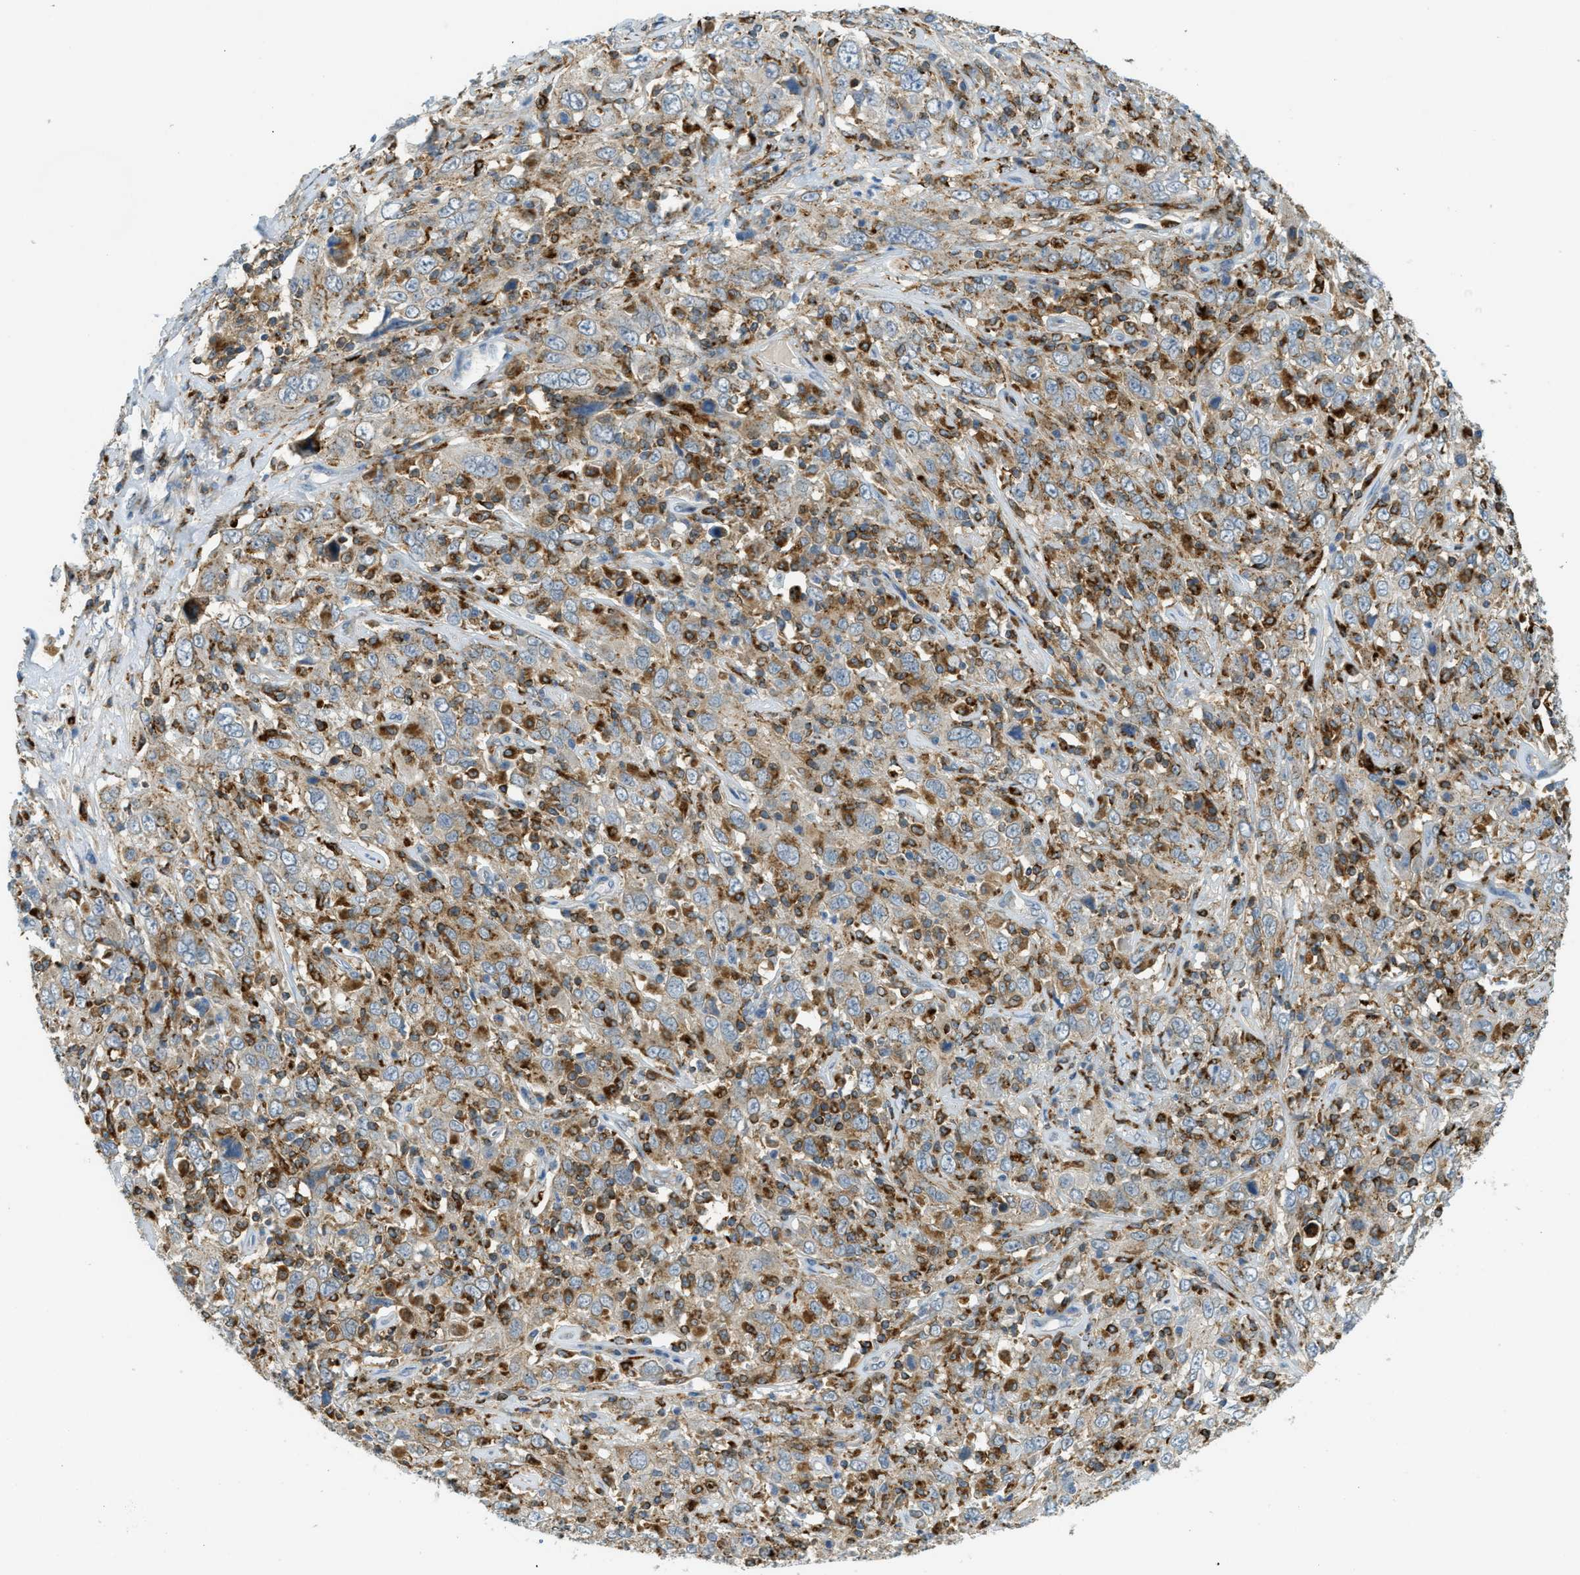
{"staining": {"intensity": "moderate", "quantity": "<25%", "location": "cytoplasmic/membranous"}, "tissue": "cervical cancer", "cell_type": "Tumor cells", "image_type": "cancer", "snomed": [{"axis": "morphology", "description": "Squamous cell carcinoma, NOS"}, {"axis": "topography", "description": "Cervix"}], "caption": "Cervical cancer (squamous cell carcinoma) stained for a protein (brown) demonstrates moderate cytoplasmic/membranous positive positivity in about <25% of tumor cells.", "gene": "PLBD2", "patient": {"sex": "female", "age": 46}}